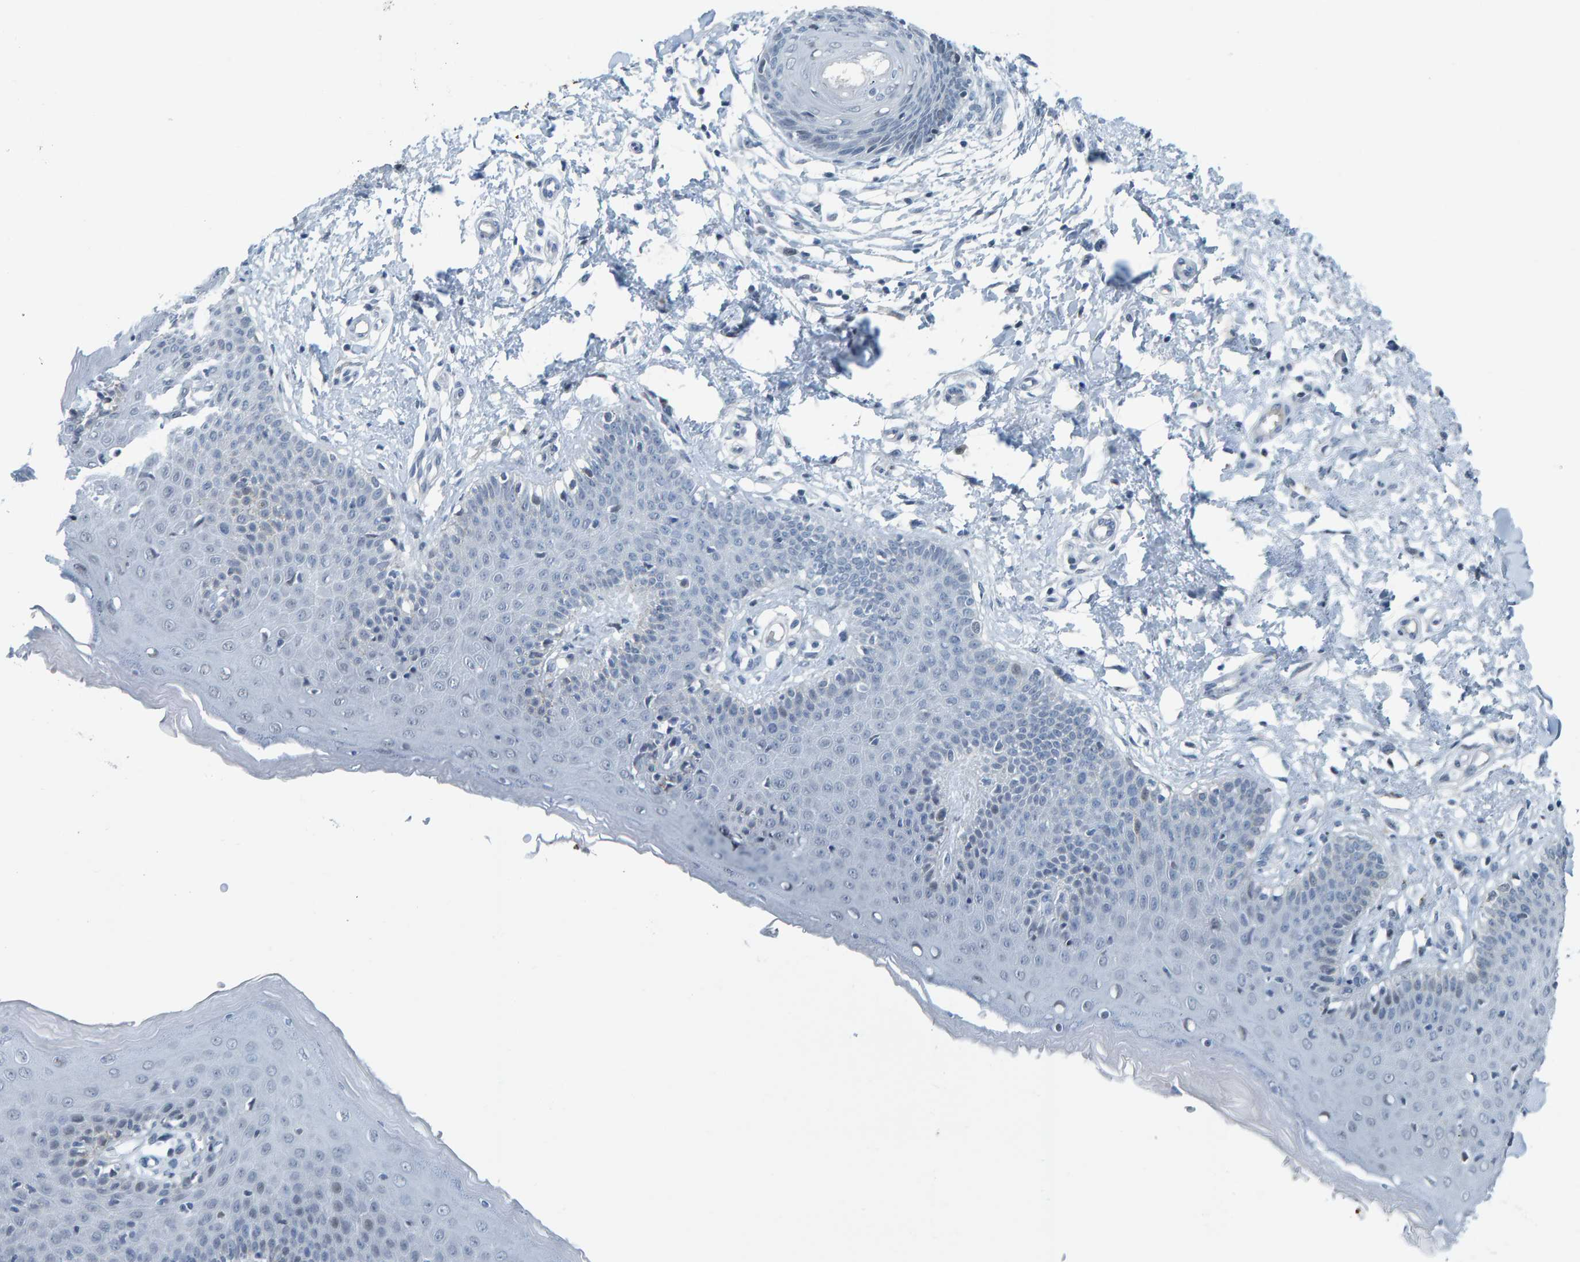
{"staining": {"intensity": "moderate", "quantity": "<25%", "location": "cytoplasmic/membranous"}, "tissue": "skin", "cell_type": "Epidermal cells", "image_type": "normal", "snomed": [{"axis": "morphology", "description": "Normal tissue, NOS"}, {"axis": "topography", "description": "Vulva"}], "caption": "High-power microscopy captured an immunohistochemistry (IHC) photomicrograph of normal skin, revealing moderate cytoplasmic/membranous staining in about <25% of epidermal cells.", "gene": "CNP", "patient": {"sex": "female", "age": 66}}